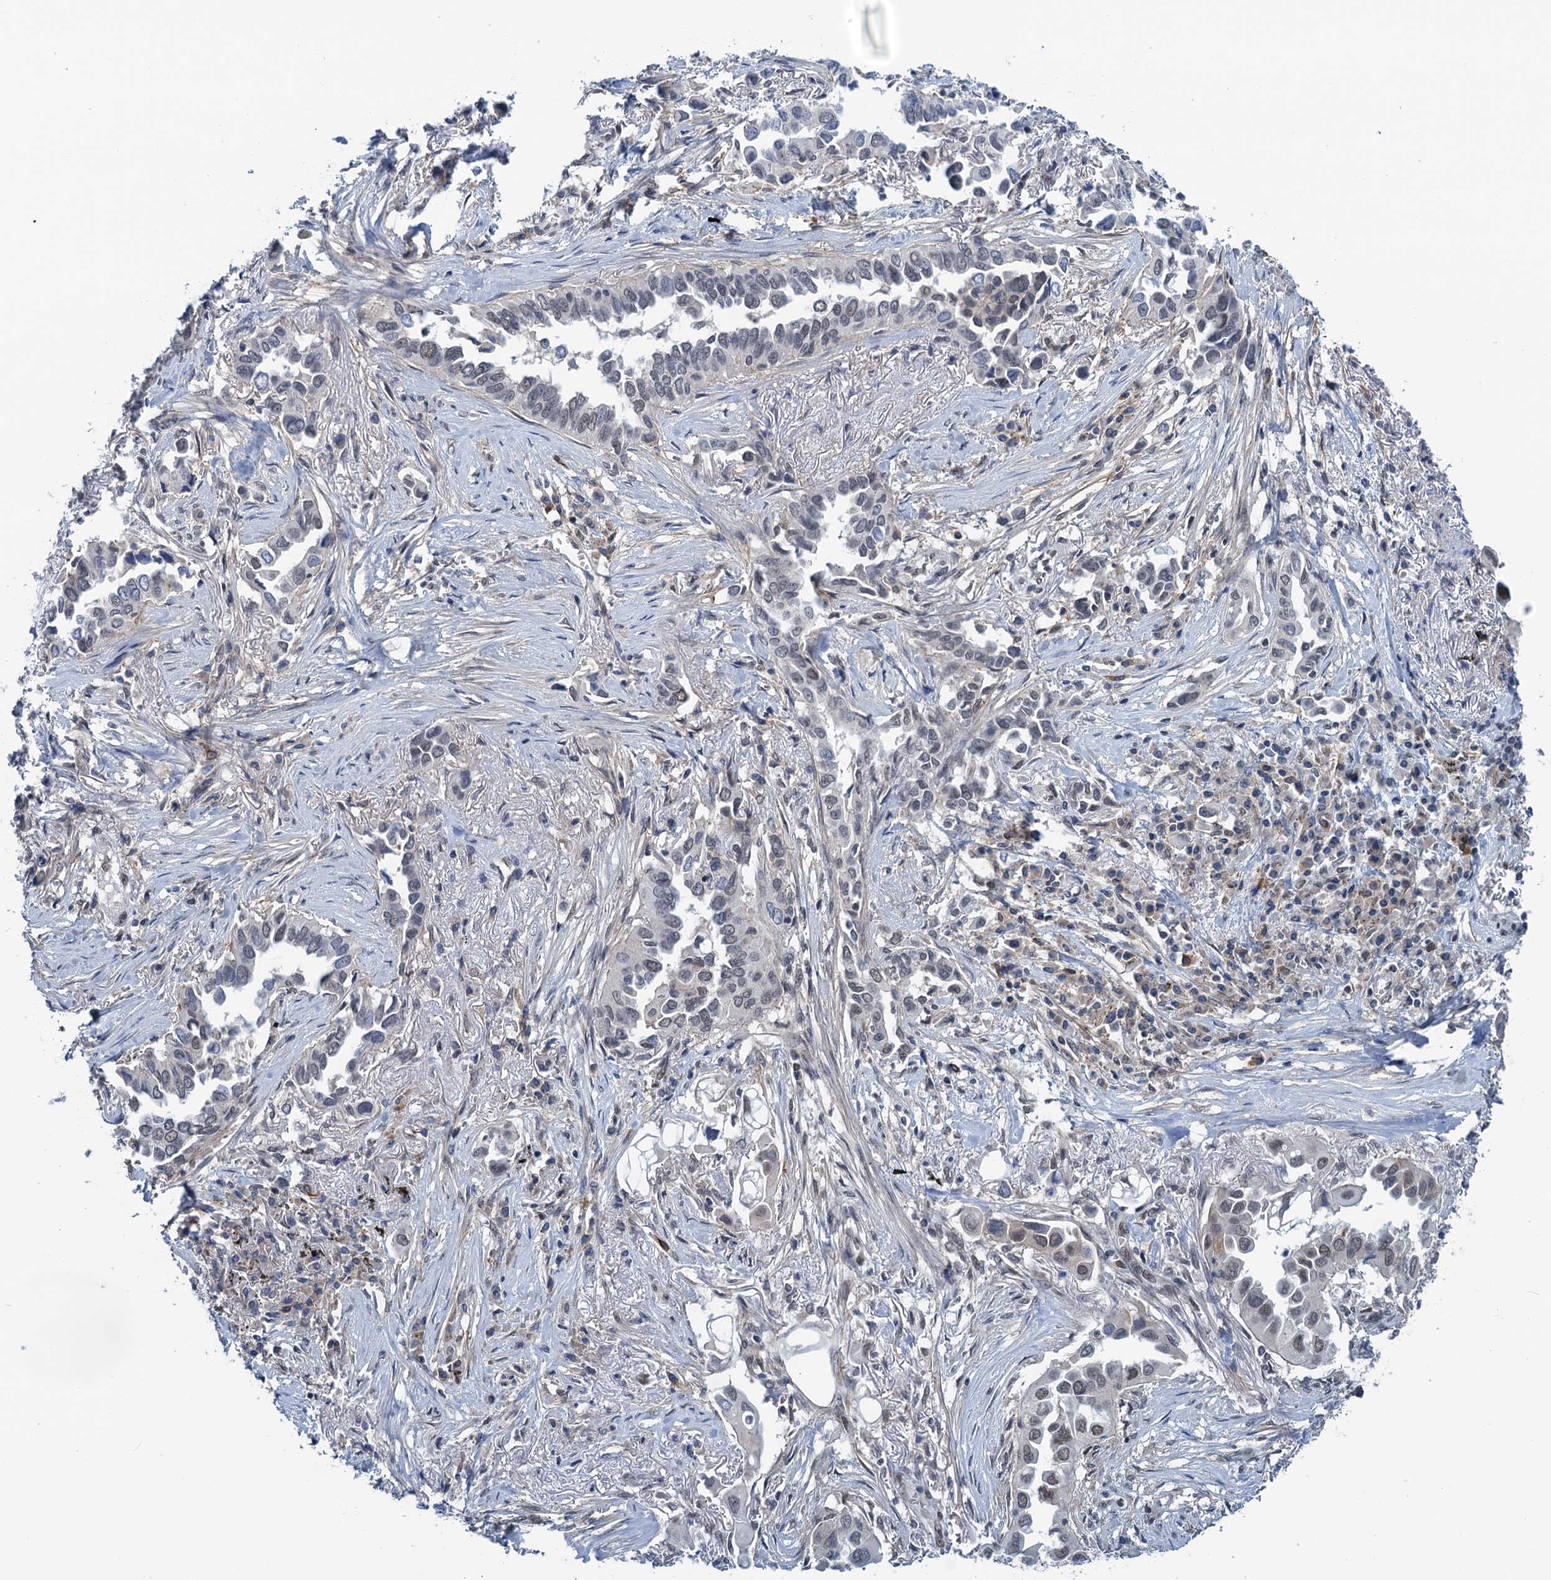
{"staining": {"intensity": "weak", "quantity": "25%-75%", "location": "nuclear"}, "tissue": "lung cancer", "cell_type": "Tumor cells", "image_type": "cancer", "snomed": [{"axis": "morphology", "description": "Adenocarcinoma, NOS"}, {"axis": "topography", "description": "Lung"}], "caption": "About 25%-75% of tumor cells in human adenocarcinoma (lung) display weak nuclear protein staining as visualized by brown immunohistochemical staining.", "gene": "SAE1", "patient": {"sex": "female", "age": 76}}